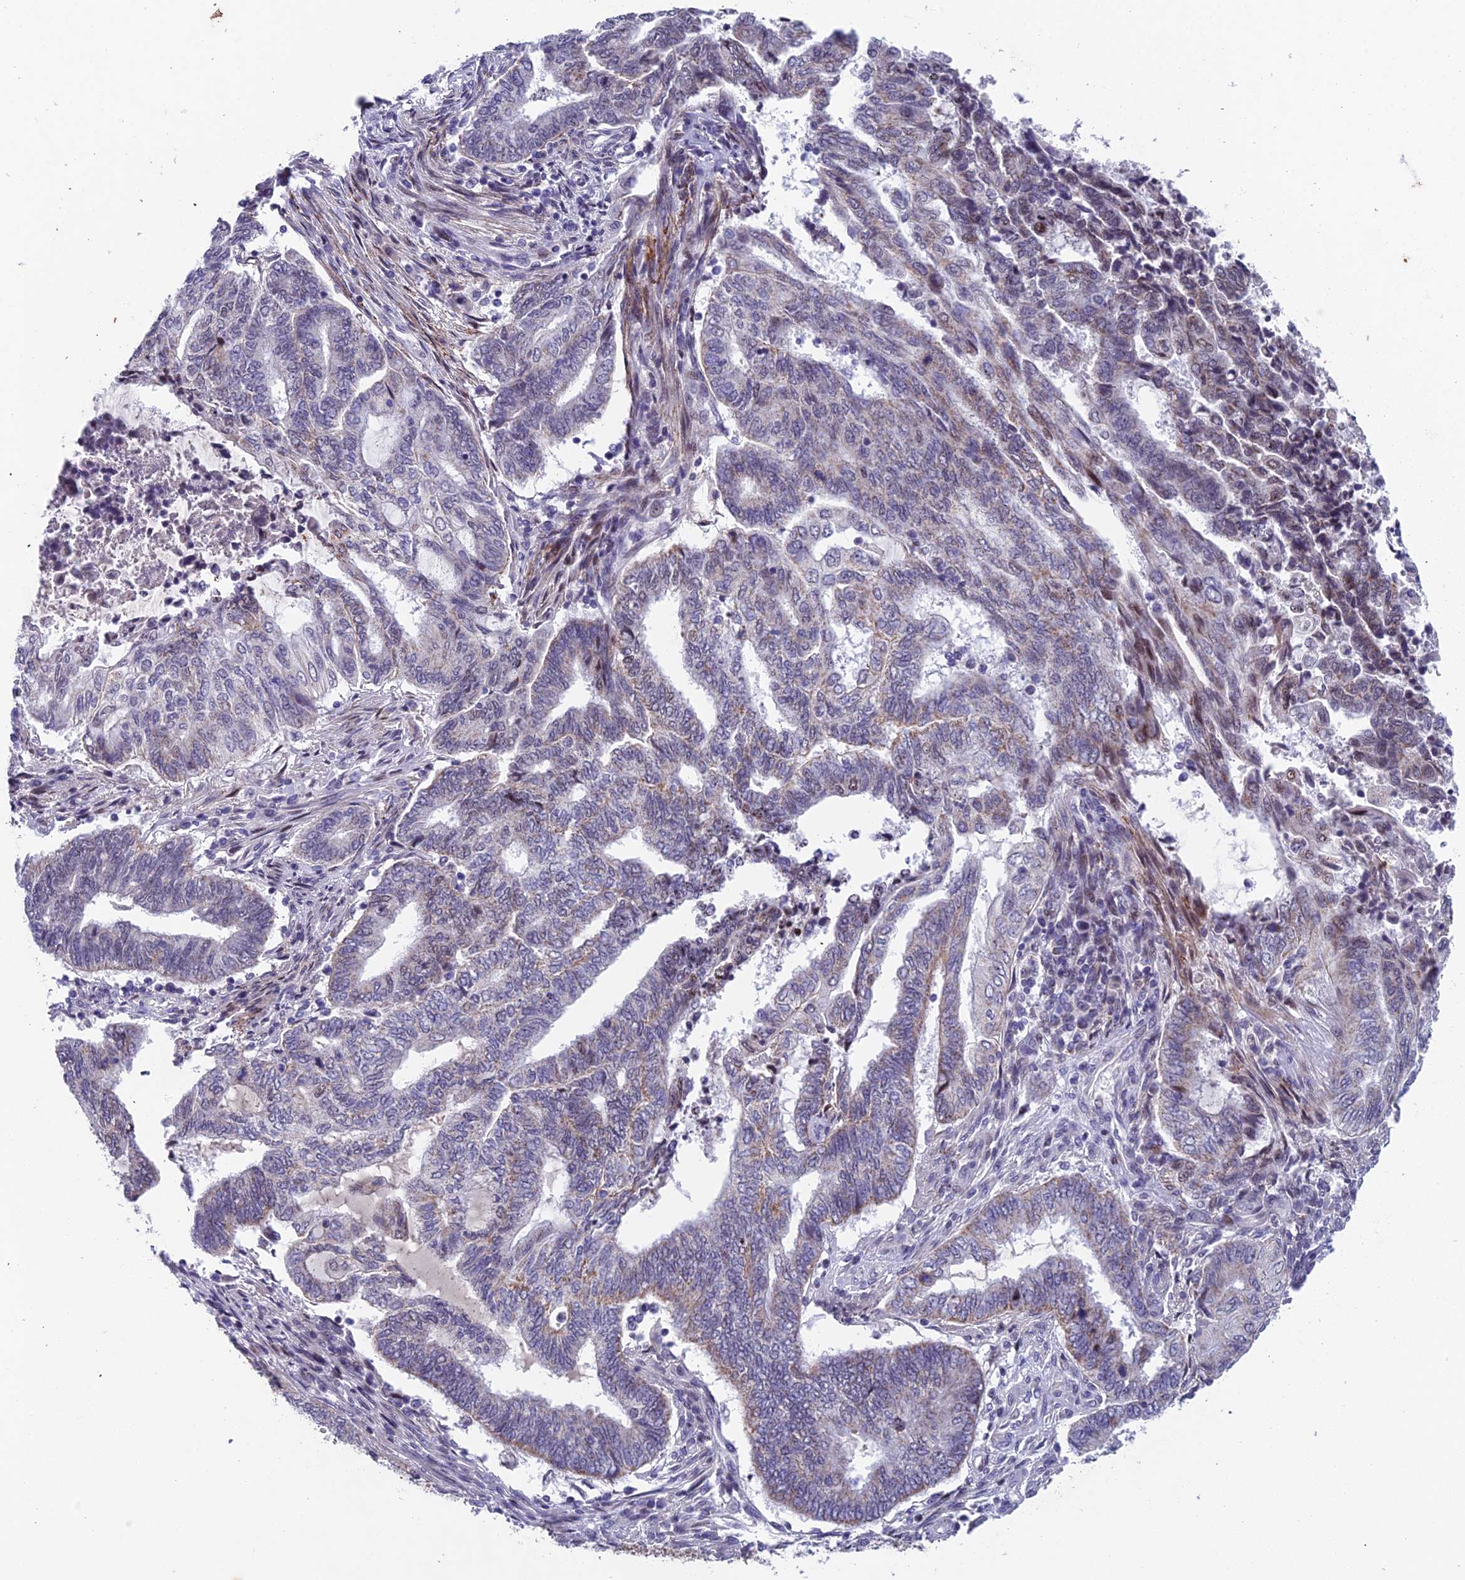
{"staining": {"intensity": "weak", "quantity": "<25%", "location": "cytoplasmic/membranous"}, "tissue": "endometrial cancer", "cell_type": "Tumor cells", "image_type": "cancer", "snomed": [{"axis": "morphology", "description": "Adenocarcinoma, NOS"}, {"axis": "topography", "description": "Uterus"}, {"axis": "topography", "description": "Endometrium"}], "caption": "Immunohistochemical staining of endometrial cancer demonstrates no significant positivity in tumor cells. Brightfield microscopy of immunohistochemistry (IHC) stained with DAB (brown) and hematoxylin (blue), captured at high magnification.", "gene": "XKR9", "patient": {"sex": "female", "age": 70}}